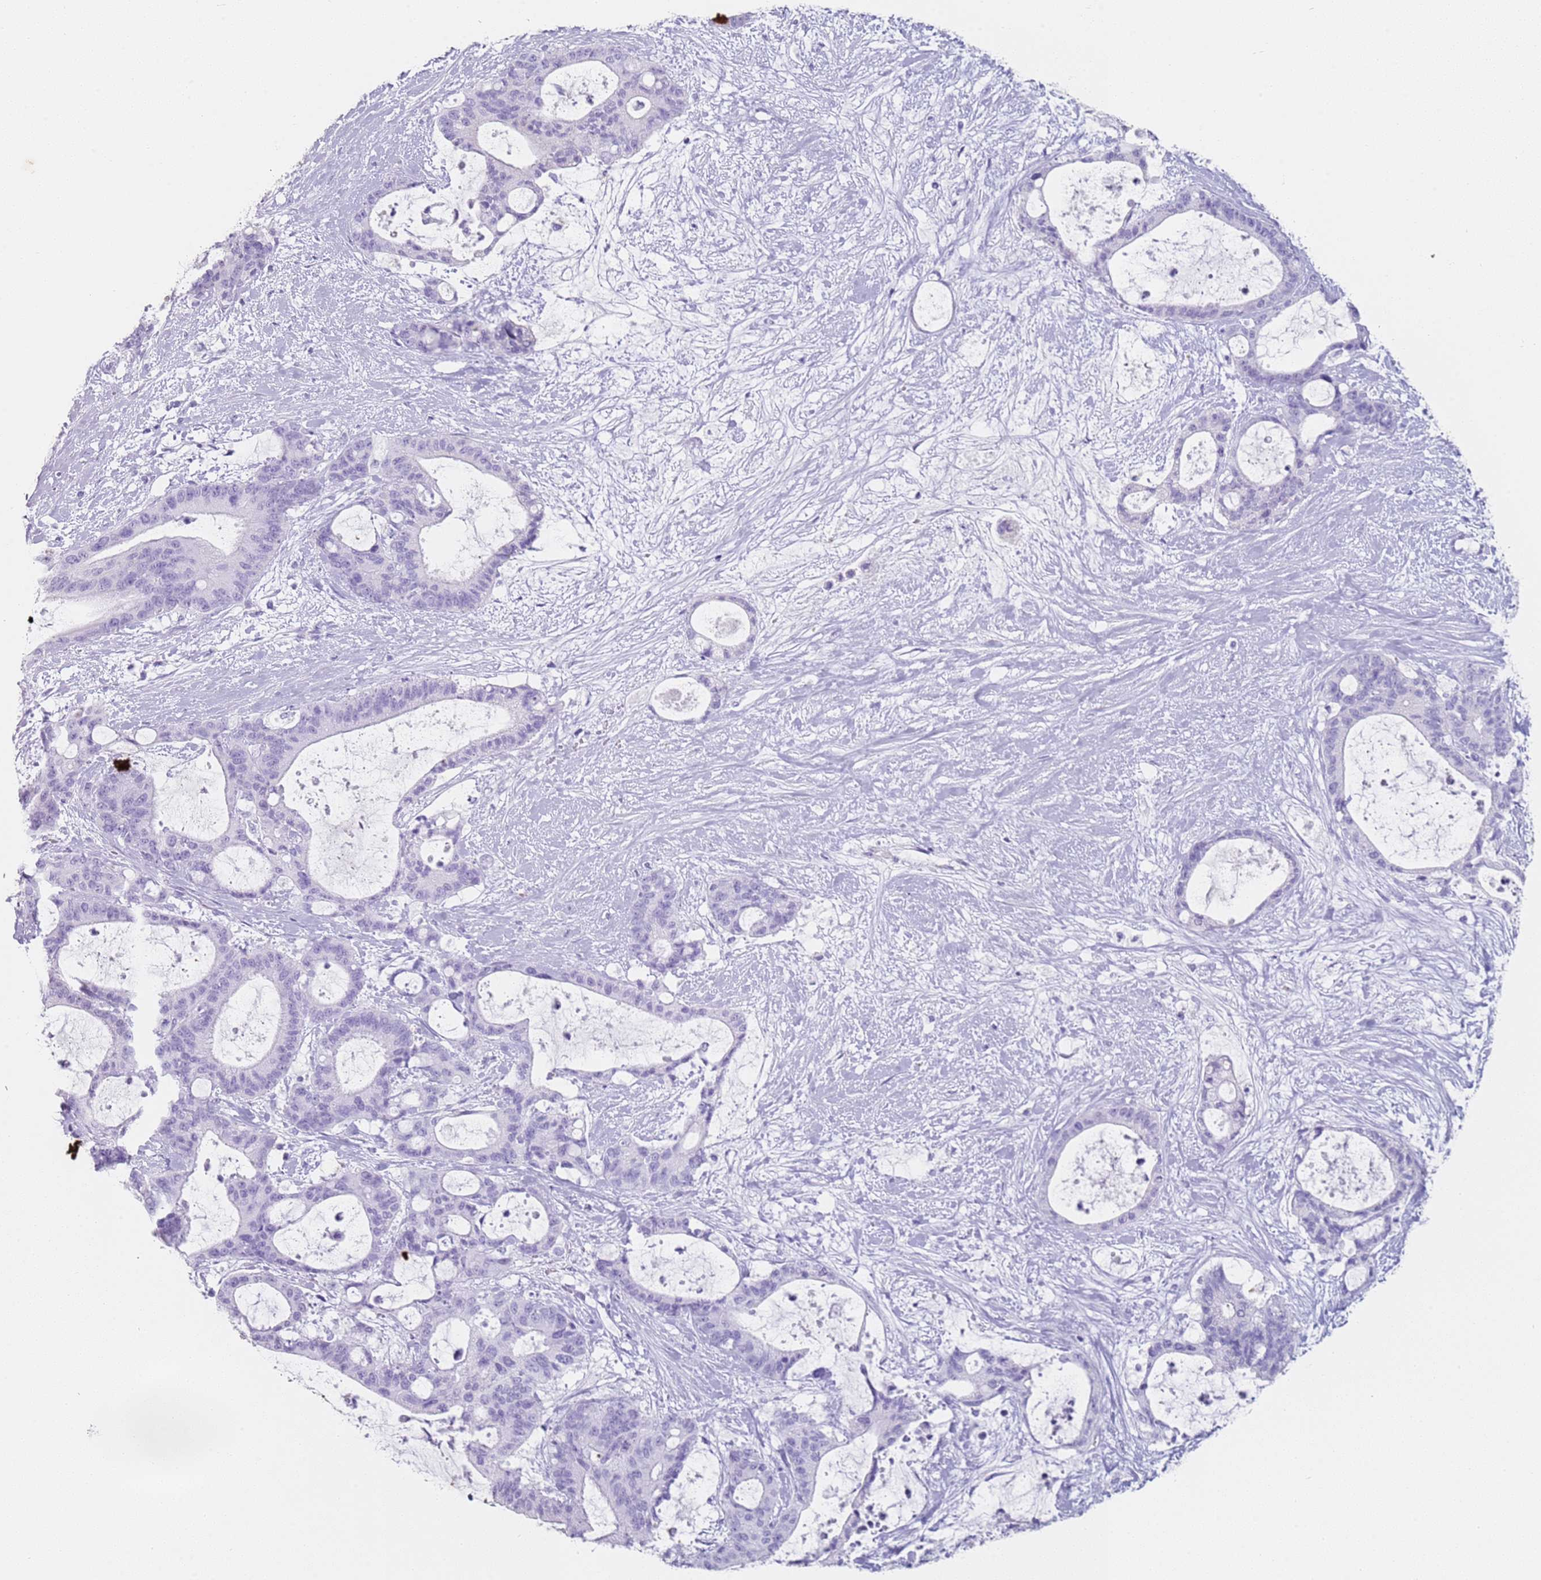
{"staining": {"intensity": "negative", "quantity": "none", "location": "none"}, "tissue": "liver cancer", "cell_type": "Tumor cells", "image_type": "cancer", "snomed": [{"axis": "morphology", "description": "Normal tissue, NOS"}, {"axis": "morphology", "description": "Cholangiocarcinoma"}, {"axis": "topography", "description": "Liver"}, {"axis": "topography", "description": "Peripheral nerve tissue"}], "caption": "This image is of liver cancer (cholangiocarcinoma) stained with immunohistochemistry (IHC) to label a protein in brown with the nuclei are counter-stained blue. There is no expression in tumor cells. (DAB immunohistochemistry (IHC), high magnification).", "gene": "ALS2", "patient": {"sex": "female", "age": 73}}